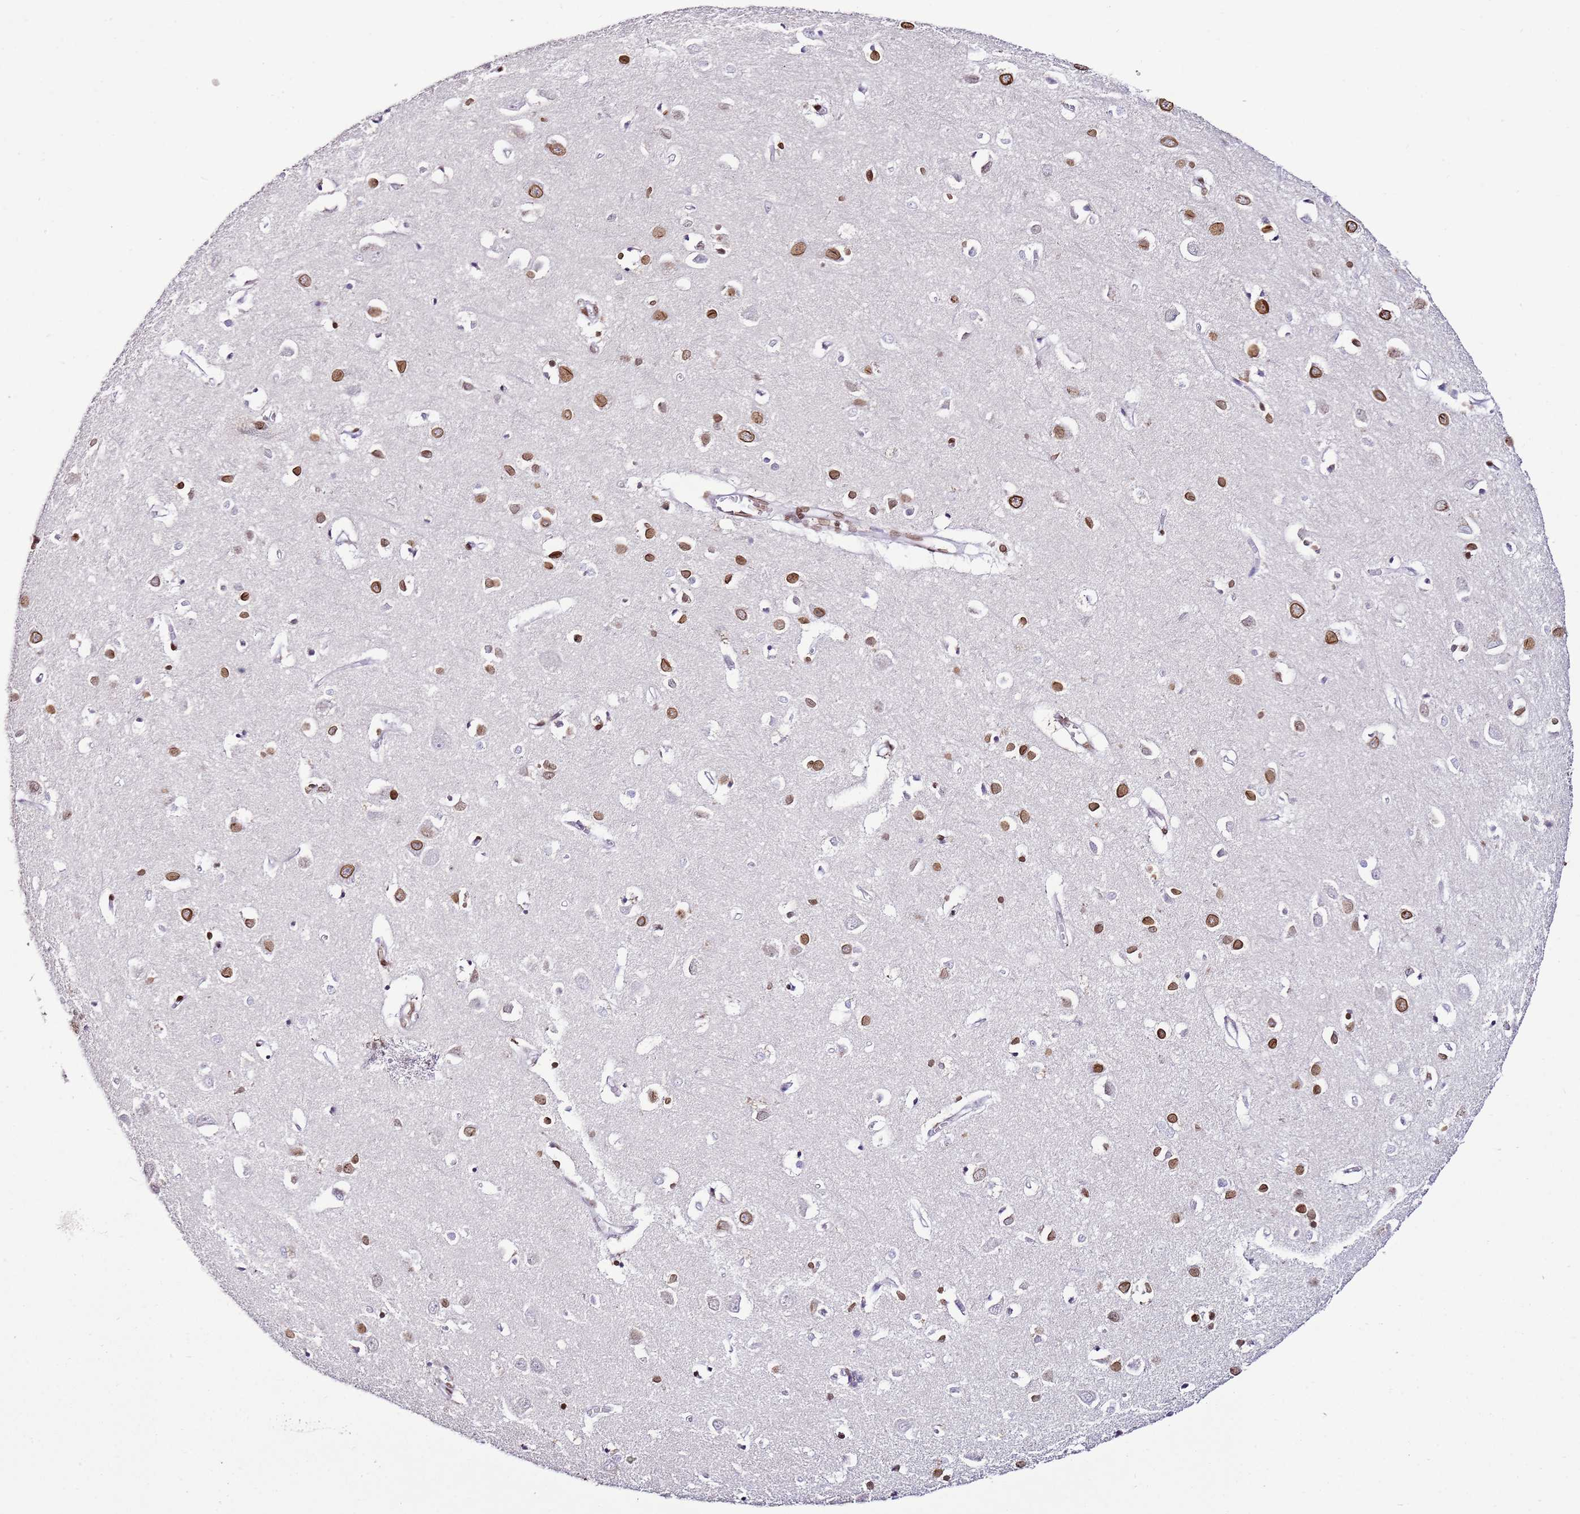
{"staining": {"intensity": "moderate", "quantity": "<25%", "location": "nuclear"}, "tissue": "cerebral cortex", "cell_type": "Endothelial cells", "image_type": "normal", "snomed": [{"axis": "morphology", "description": "Normal tissue, NOS"}, {"axis": "topography", "description": "Cerebral cortex"}], "caption": "This histopathology image exhibits immunohistochemistry (IHC) staining of normal human cerebral cortex, with low moderate nuclear positivity in about <25% of endothelial cells.", "gene": "POU6F1", "patient": {"sex": "female", "age": 64}}